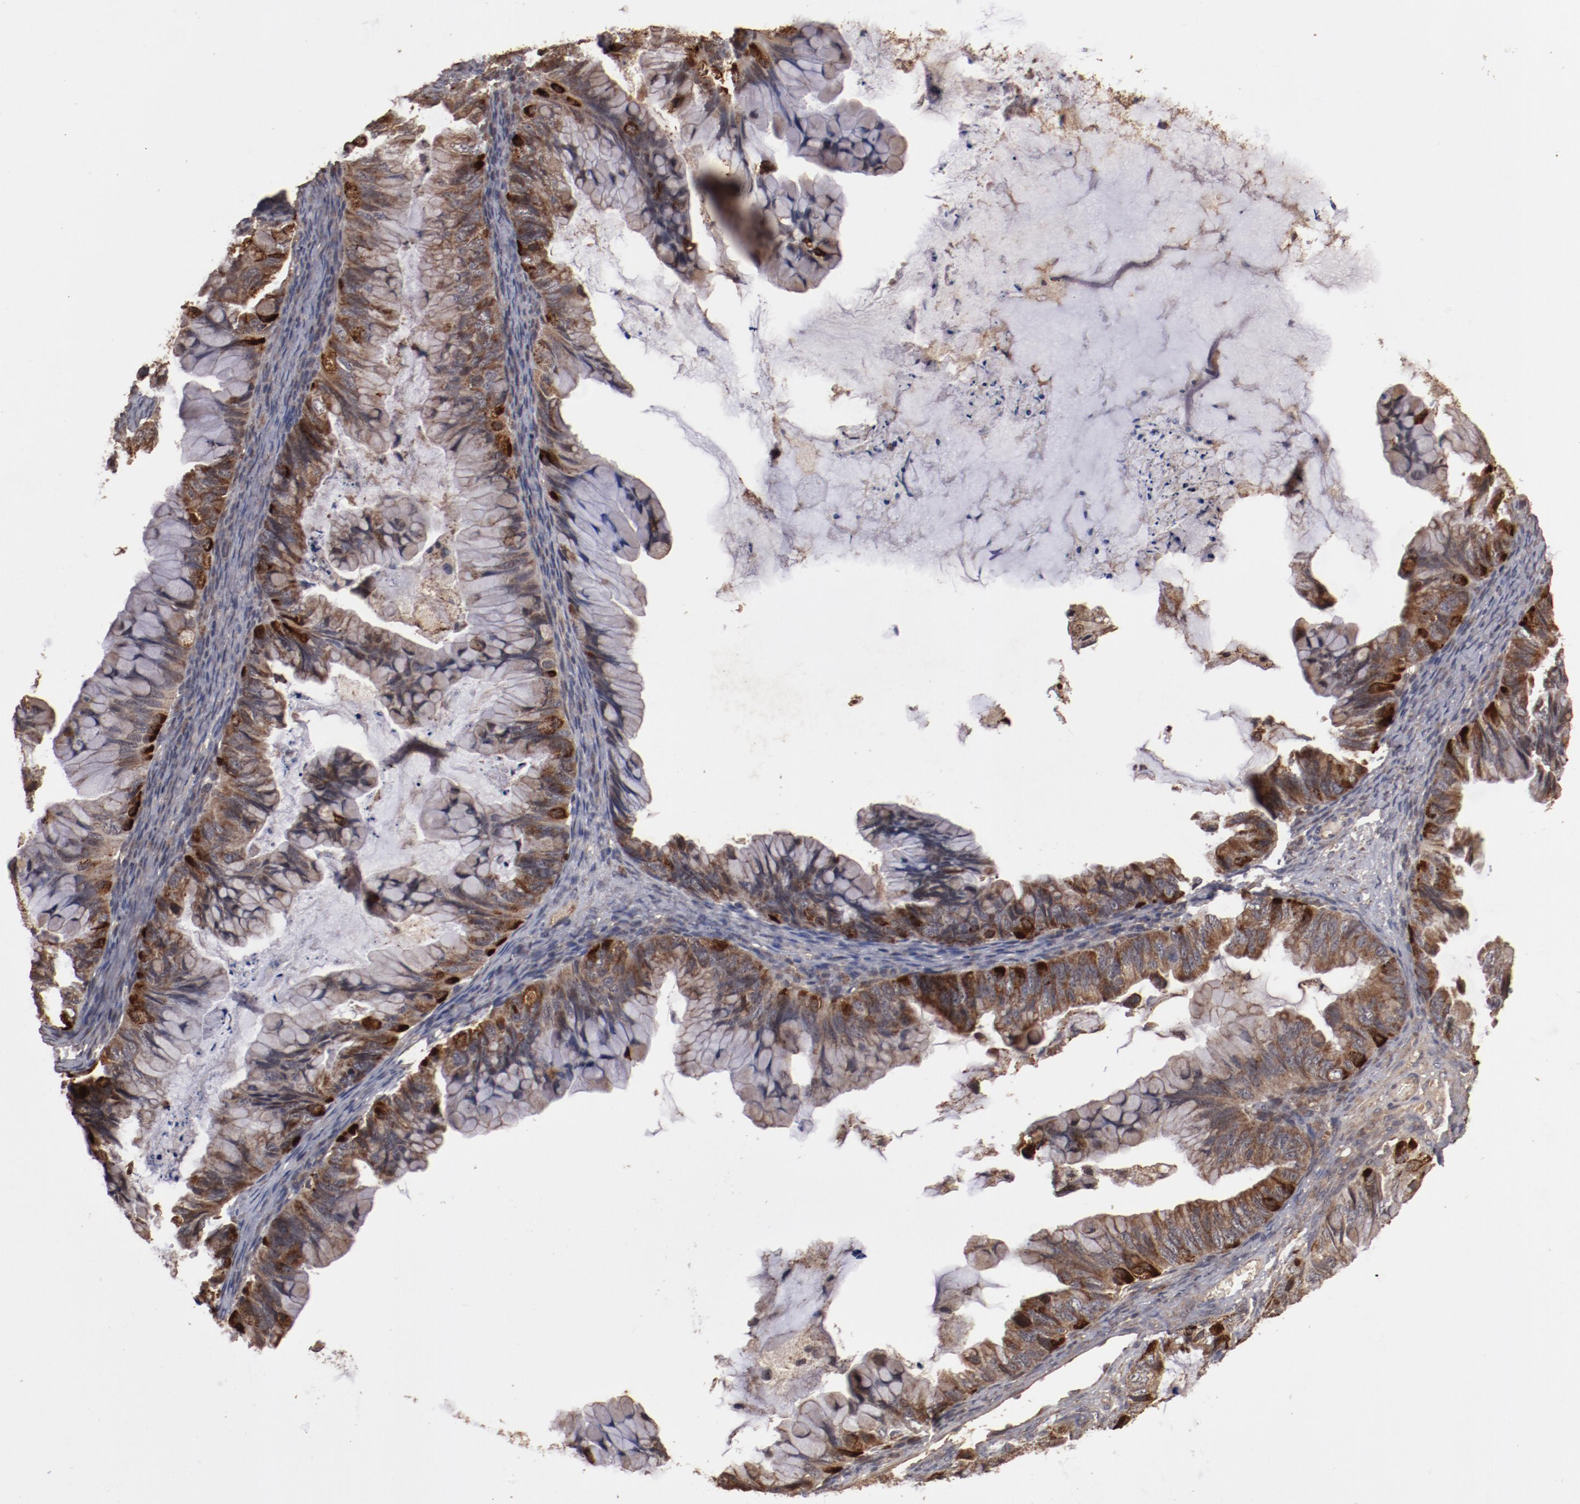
{"staining": {"intensity": "strong", "quantity": ">75%", "location": "cytoplasmic/membranous"}, "tissue": "ovarian cancer", "cell_type": "Tumor cells", "image_type": "cancer", "snomed": [{"axis": "morphology", "description": "Cystadenocarcinoma, mucinous, NOS"}, {"axis": "topography", "description": "Ovary"}], "caption": "IHC of mucinous cystadenocarcinoma (ovarian) demonstrates high levels of strong cytoplasmic/membranous positivity in about >75% of tumor cells.", "gene": "TENM1", "patient": {"sex": "female", "age": 36}}